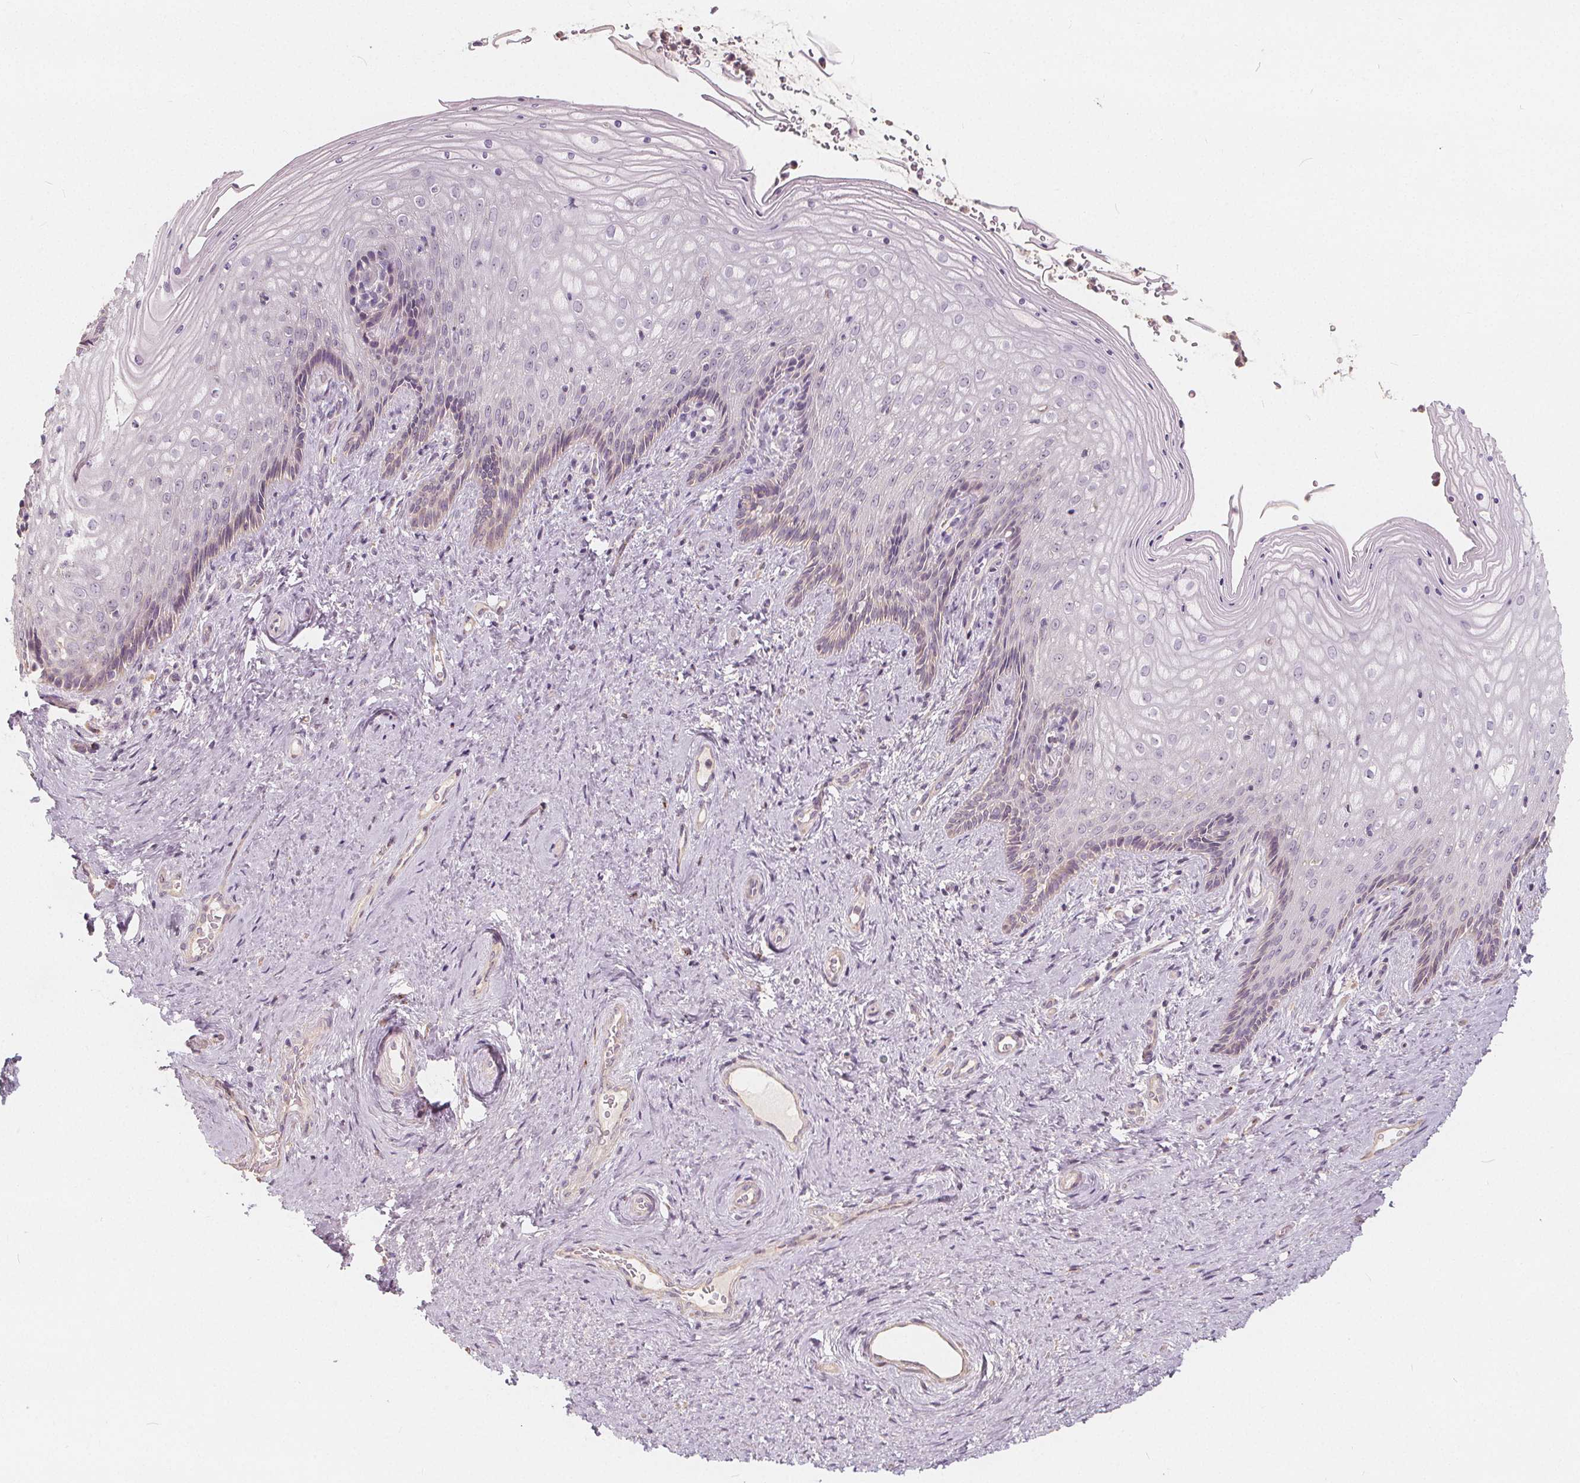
{"staining": {"intensity": "negative", "quantity": "none", "location": "none"}, "tissue": "vagina", "cell_type": "Squamous epithelial cells", "image_type": "normal", "snomed": [{"axis": "morphology", "description": "Normal tissue, NOS"}, {"axis": "topography", "description": "Vagina"}], "caption": "Immunohistochemistry (IHC) photomicrograph of unremarkable vagina: vagina stained with DAB exhibits no significant protein staining in squamous epithelial cells.", "gene": "DRC3", "patient": {"sex": "female", "age": 45}}